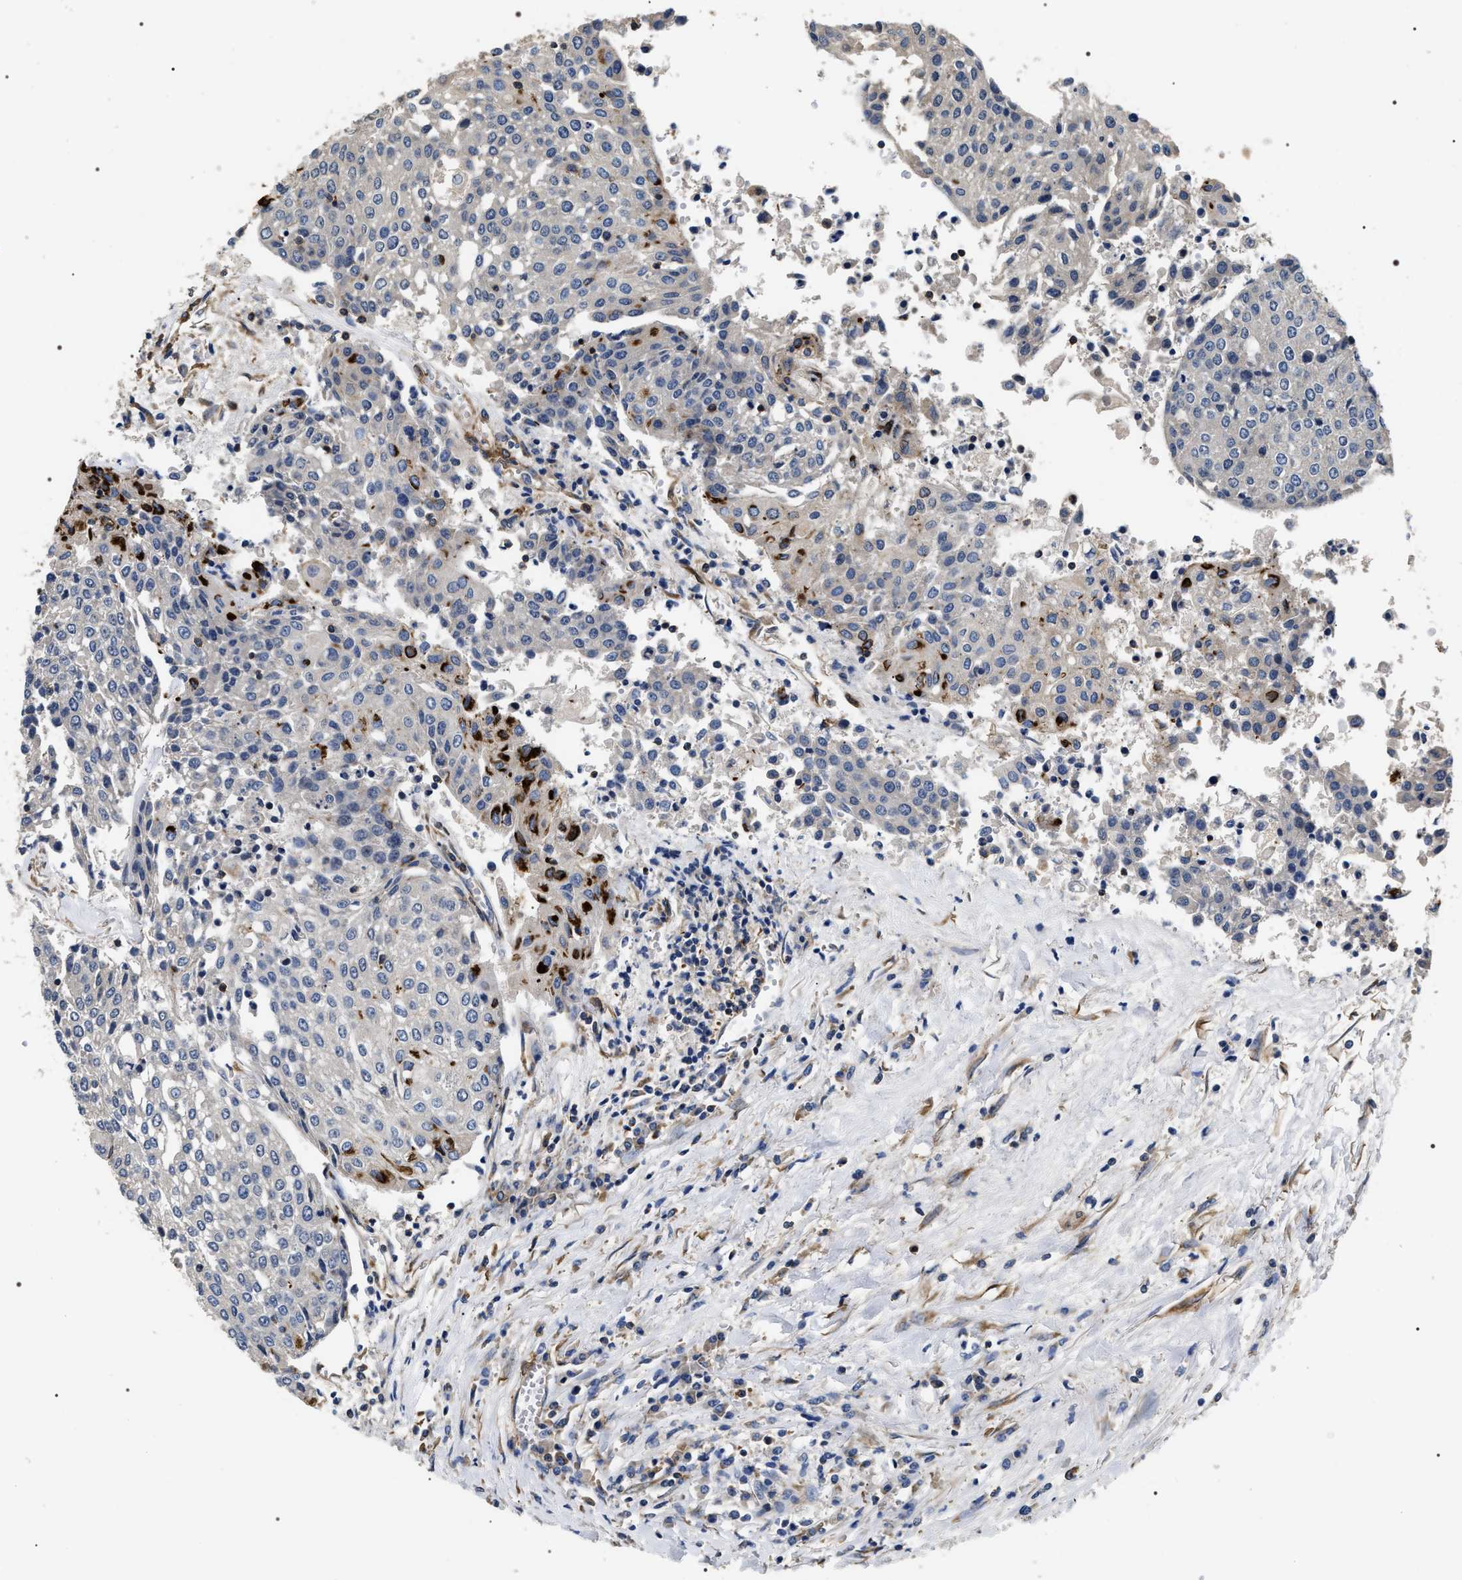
{"staining": {"intensity": "negative", "quantity": "none", "location": "none"}, "tissue": "urothelial cancer", "cell_type": "Tumor cells", "image_type": "cancer", "snomed": [{"axis": "morphology", "description": "Urothelial carcinoma, High grade"}, {"axis": "topography", "description": "Urinary bladder"}], "caption": "High power microscopy micrograph of an IHC histopathology image of urothelial cancer, revealing no significant expression in tumor cells.", "gene": "ZC3HAV1L", "patient": {"sex": "female", "age": 85}}